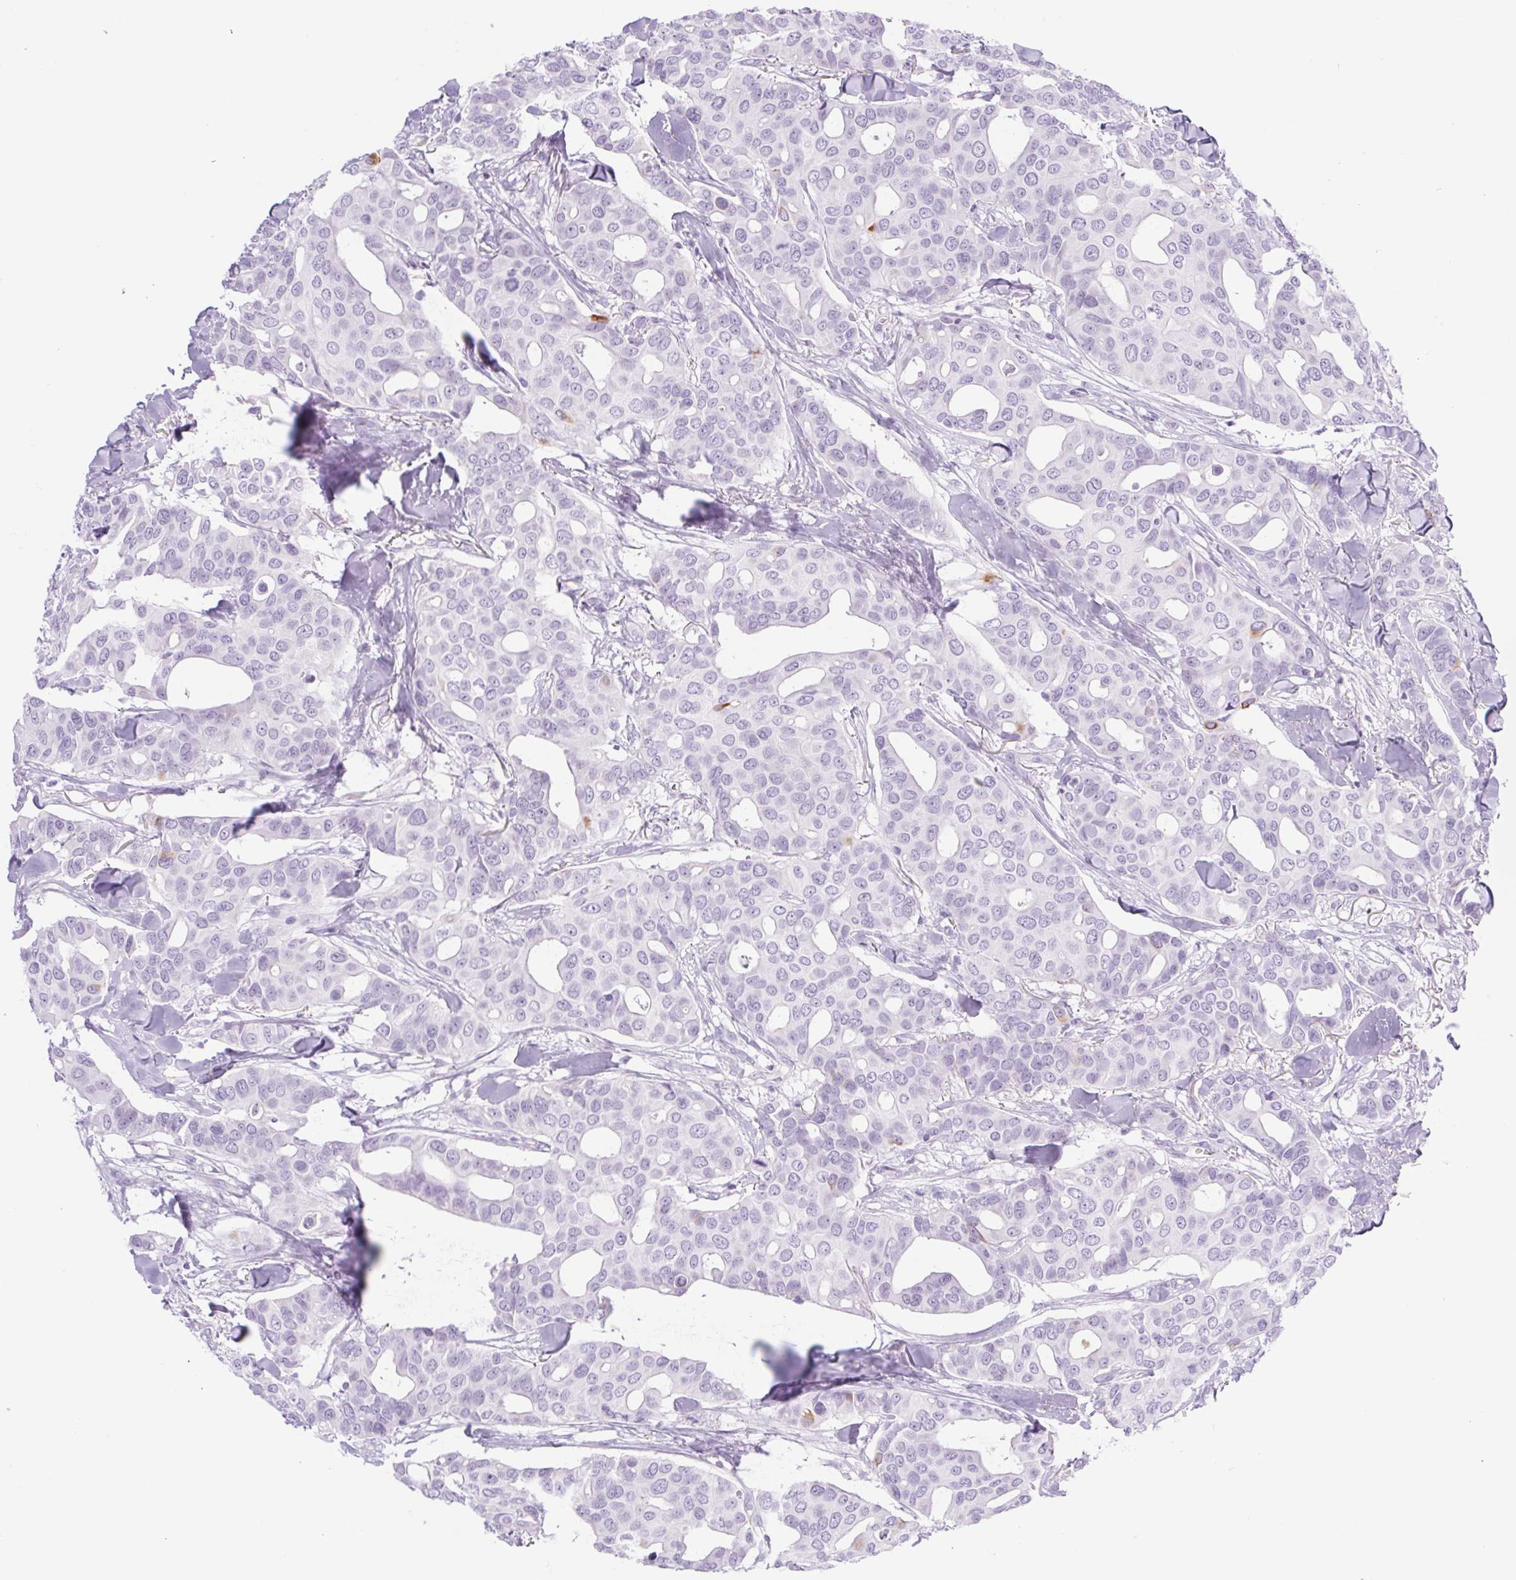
{"staining": {"intensity": "moderate", "quantity": "<25%", "location": "cytoplasmic/membranous"}, "tissue": "breast cancer", "cell_type": "Tumor cells", "image_type": "cancer", "snomed": [{"axis": "morphology", "description": "Duct carcinoma"}, {"axis": "topography", "description": "Breast"}], "caption": "Breast cancer (intraductal carcinoma) tissue shows moderate cytoplasmic/membranous staining in about <25% of tumor cells, visualized by immunohistochemistry.", "gene": "SPACA5B", "patient": {"sex": "female", "age": 54}}